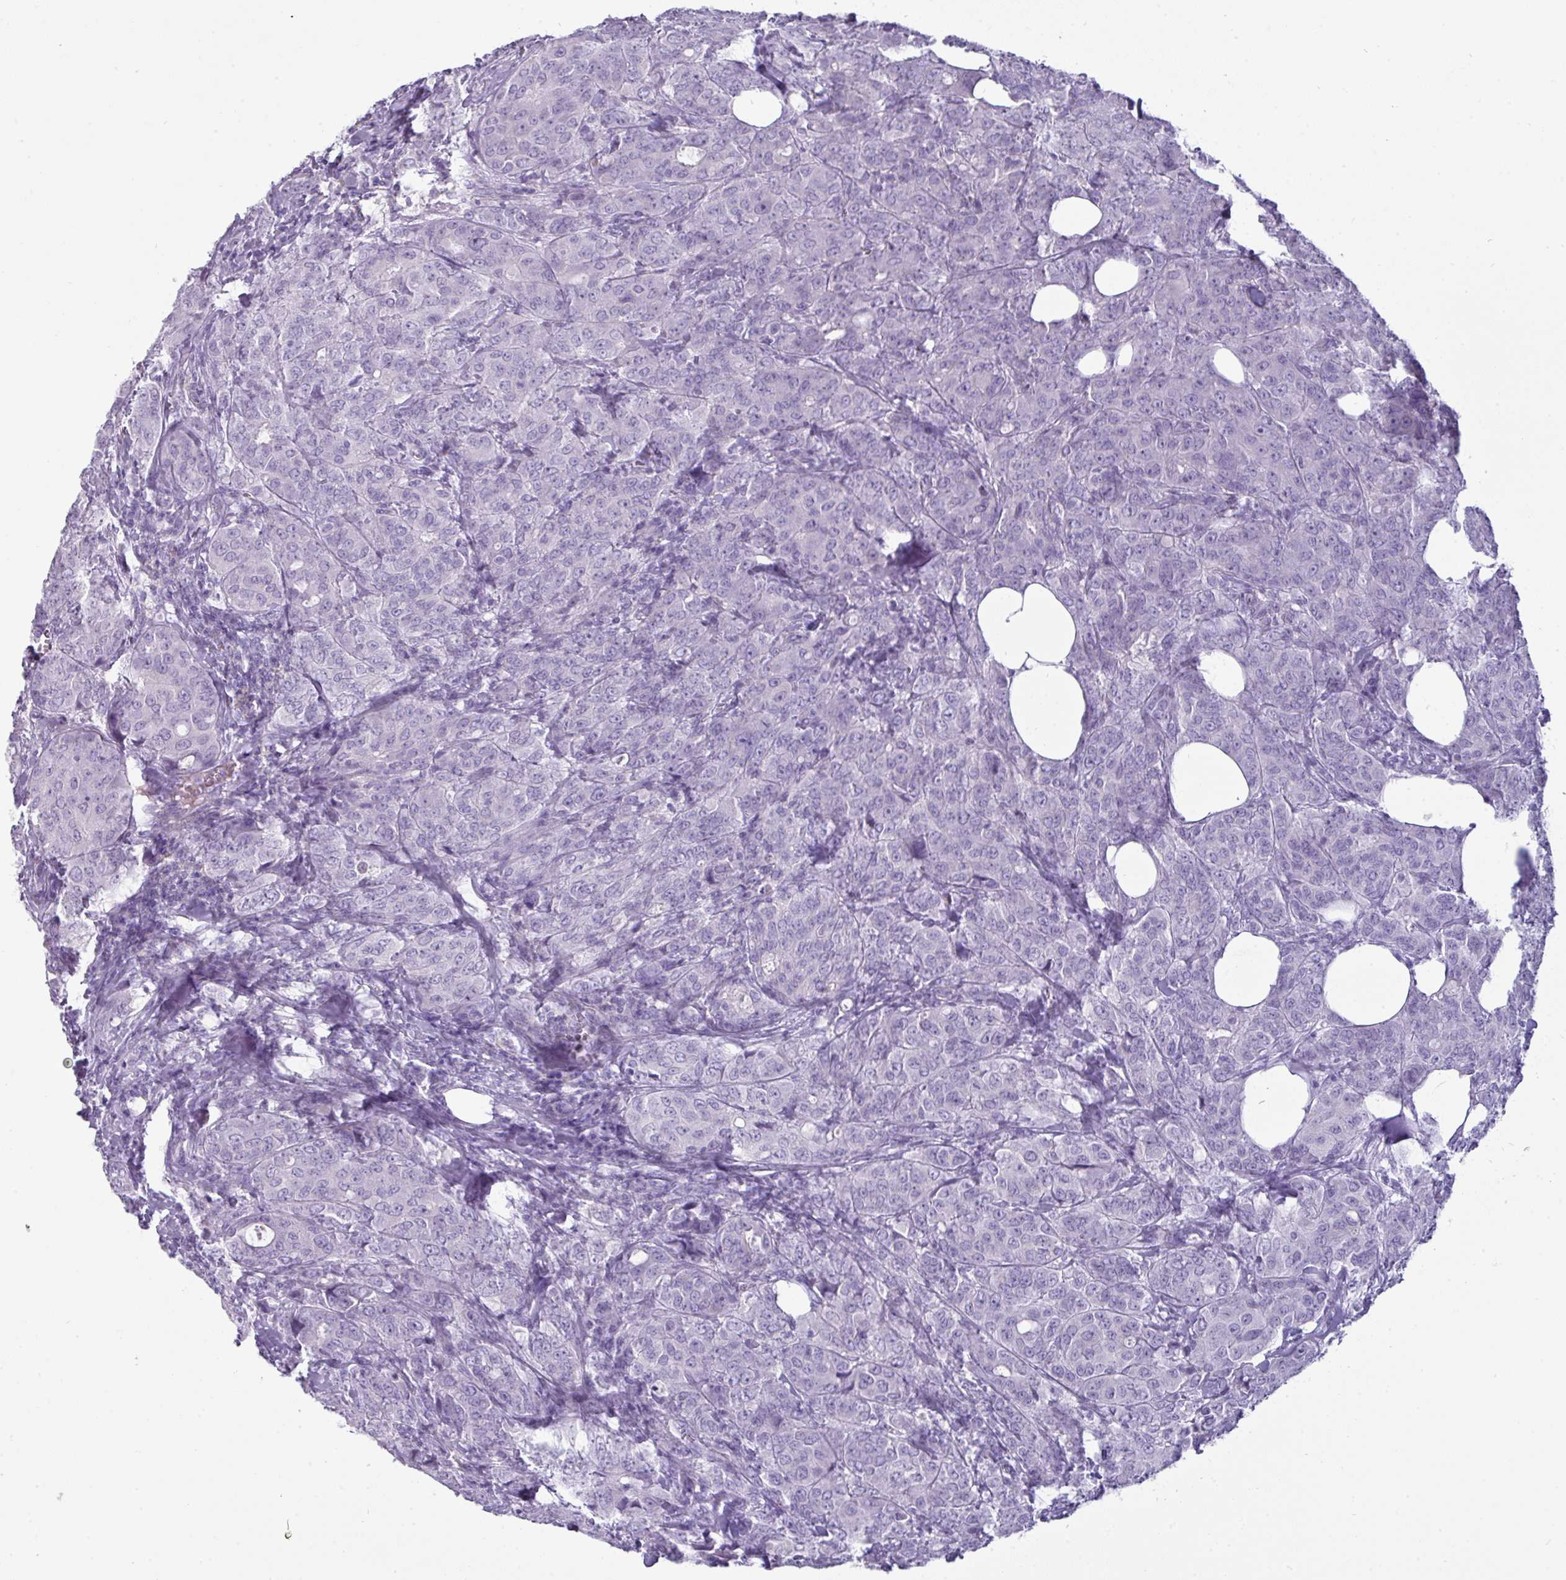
{"staining": {"intensity": "negative", "quantity": "none", "location": "none"}, "tissue": "breast cancer", "cell_type": "Tumor cells", "image_type": "cancer", "snomed": [{"axis": "morphology", "description": "Duct carcinoma"}, {"axis": "topography", "description": "Breast"}], "caption": "IHC micrograph of neoplastic tissue: human intraductal carcinoma (breast) stained with DAB (3,3'-diaminobenzidine) demonstrates no significant protein positivity in tumor cells. (Stains: DAB IHC with hematoxylin counter stain, Microscopy: brightfield microscopy at high magnification).", "gene": "GSTA3", "patient": {"sex": "female", "age": 43}}